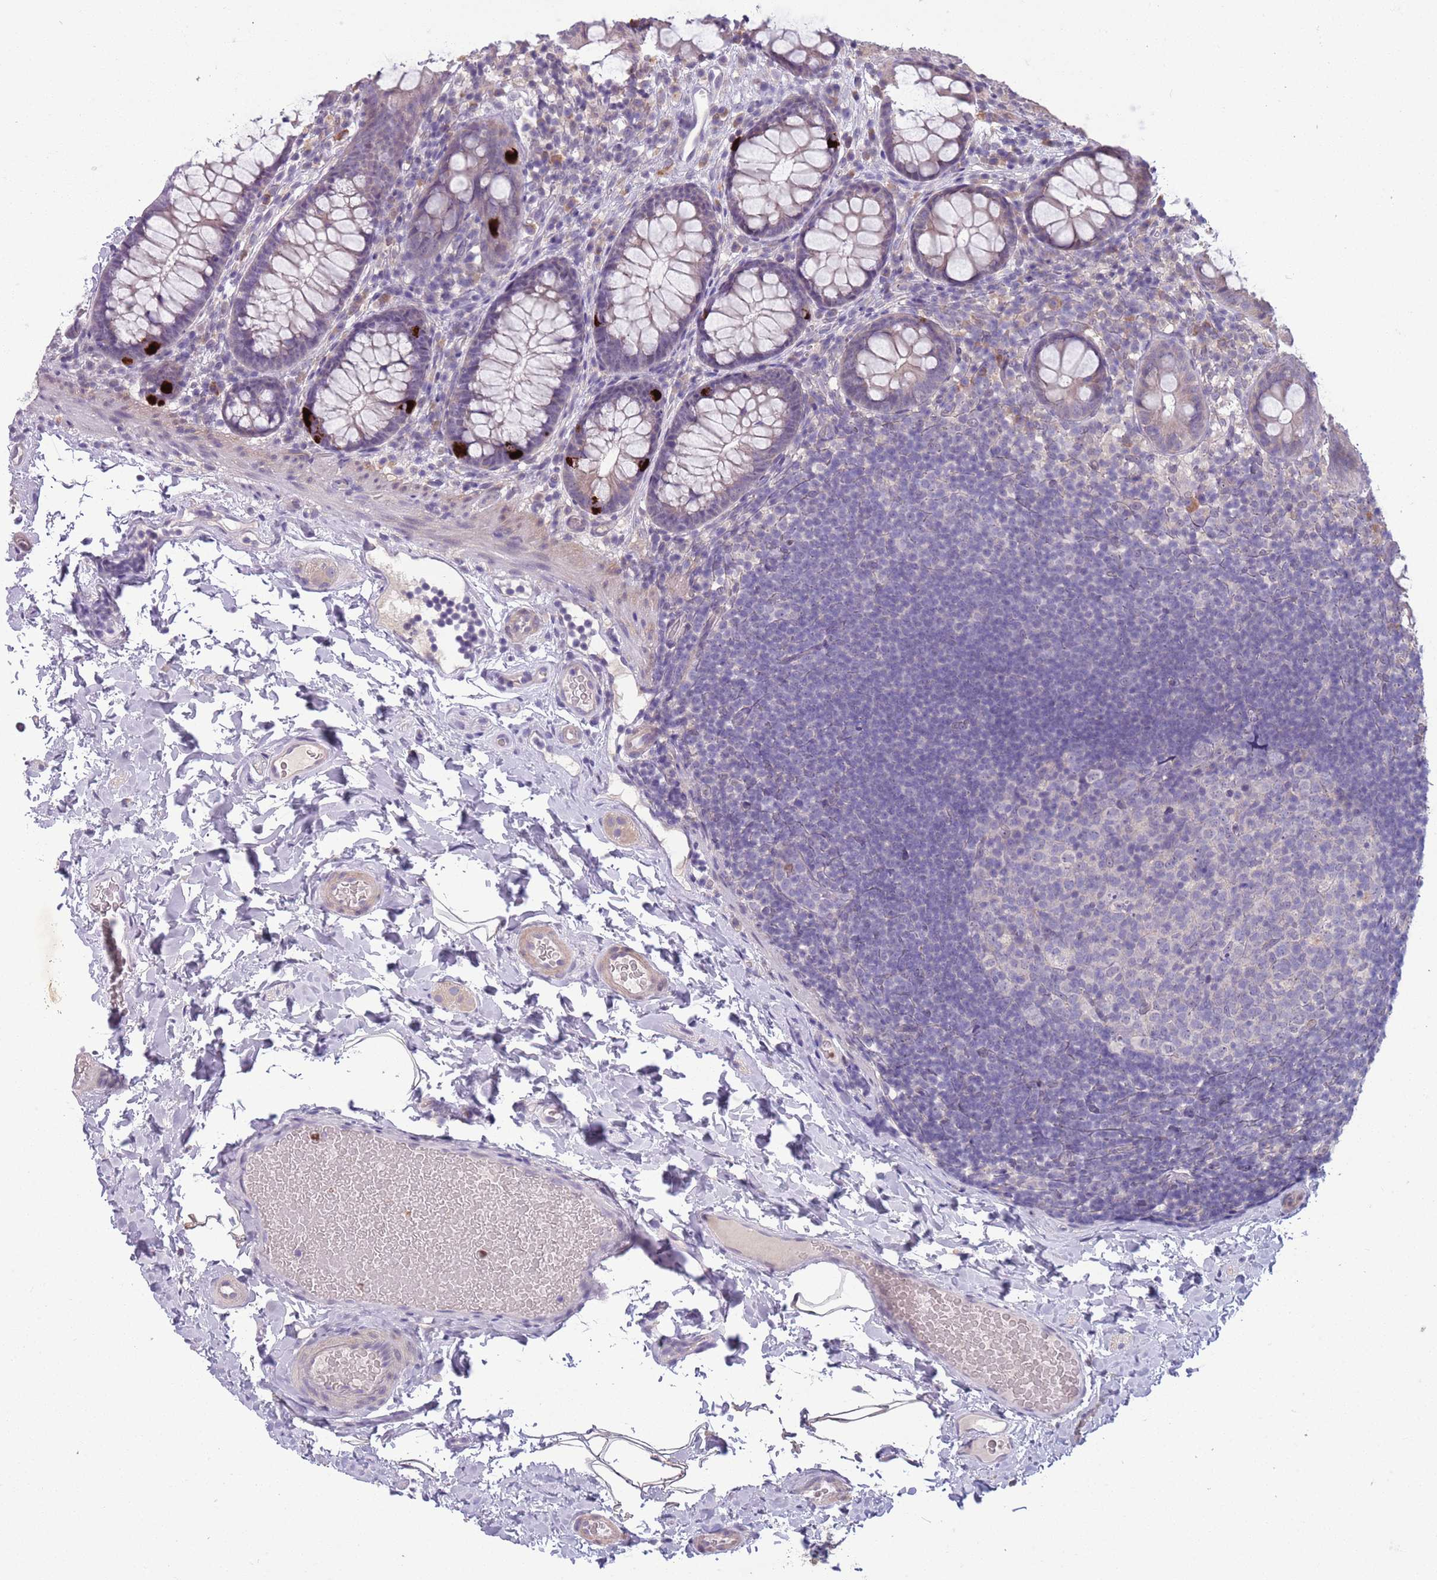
{"staining": {"intensity": "negative", "quantity": "none", "location": "none"}, "tissue": "colon", "cell_type": "Endothelial cells", "image_type": "normal", "snomed": [{"axis": "morphology", "description": "Normal tissue, NOS"}, {"axis": "topography", "description": "Colon"}], "caption": "Immunohistochemistry (IHC) of normal colon reveals no expression in endothelial cells.", "gene": "ADCY7", "patient": {"sex": "male", "age": 46}}